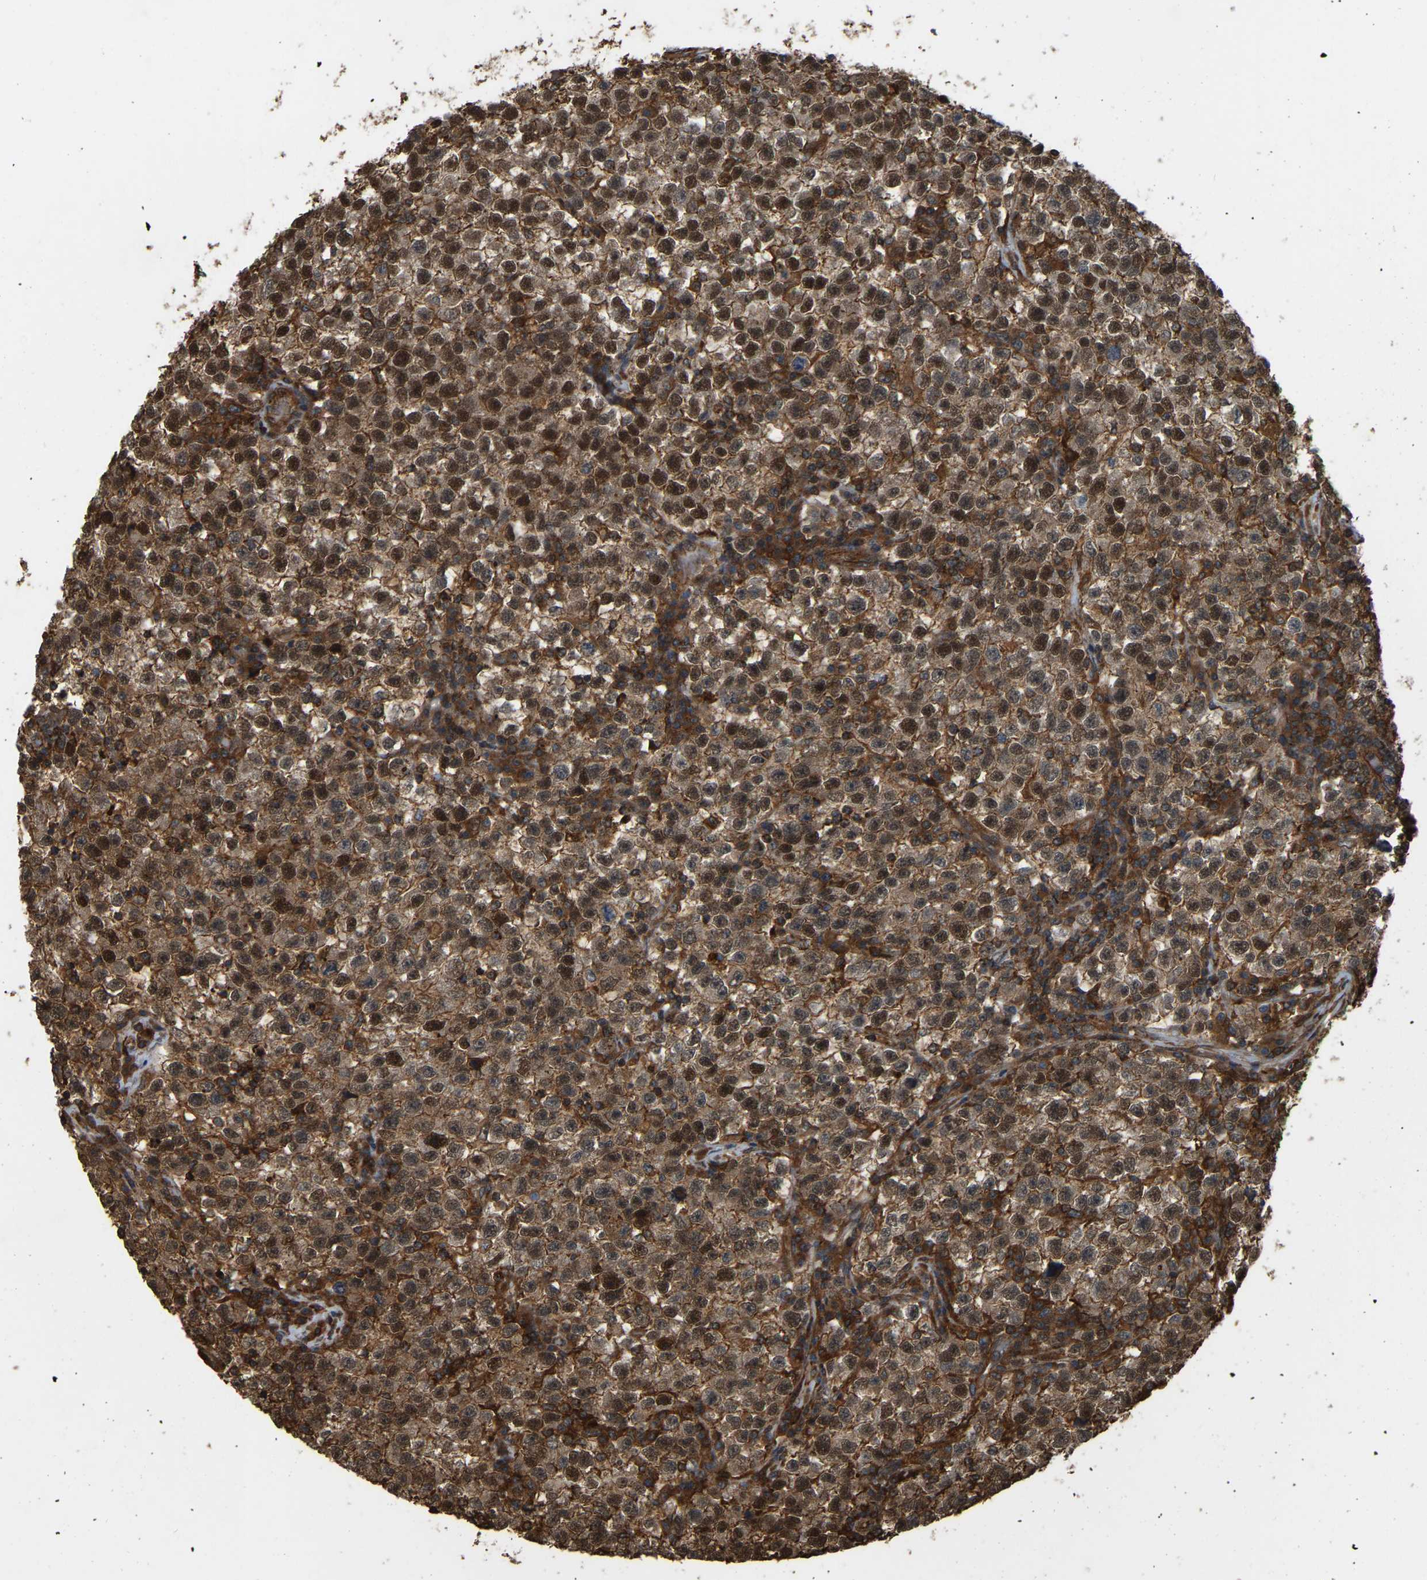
{"staining": {"intensity": "moderate", "quantity": ">75%", "location": "cytoplasmic/membranous,nuclear"}, "tissue": "testis cancer", "cell_type": "Tumor cells", "image_type": "cancer", "snomed": [{"axis": "morphology", "description": "Seminoma, NOS"}, {"axis": "topography", "description": "Testis"}], "caption": "A medium amount of moderate cytoplasmic/membranous and nuclear expression is identified in about >75% of tumor cells in testis cancer (seminoma) tissue.", "gene": "SAMD9L", "patient": {"sex": "male", "age": 22}}